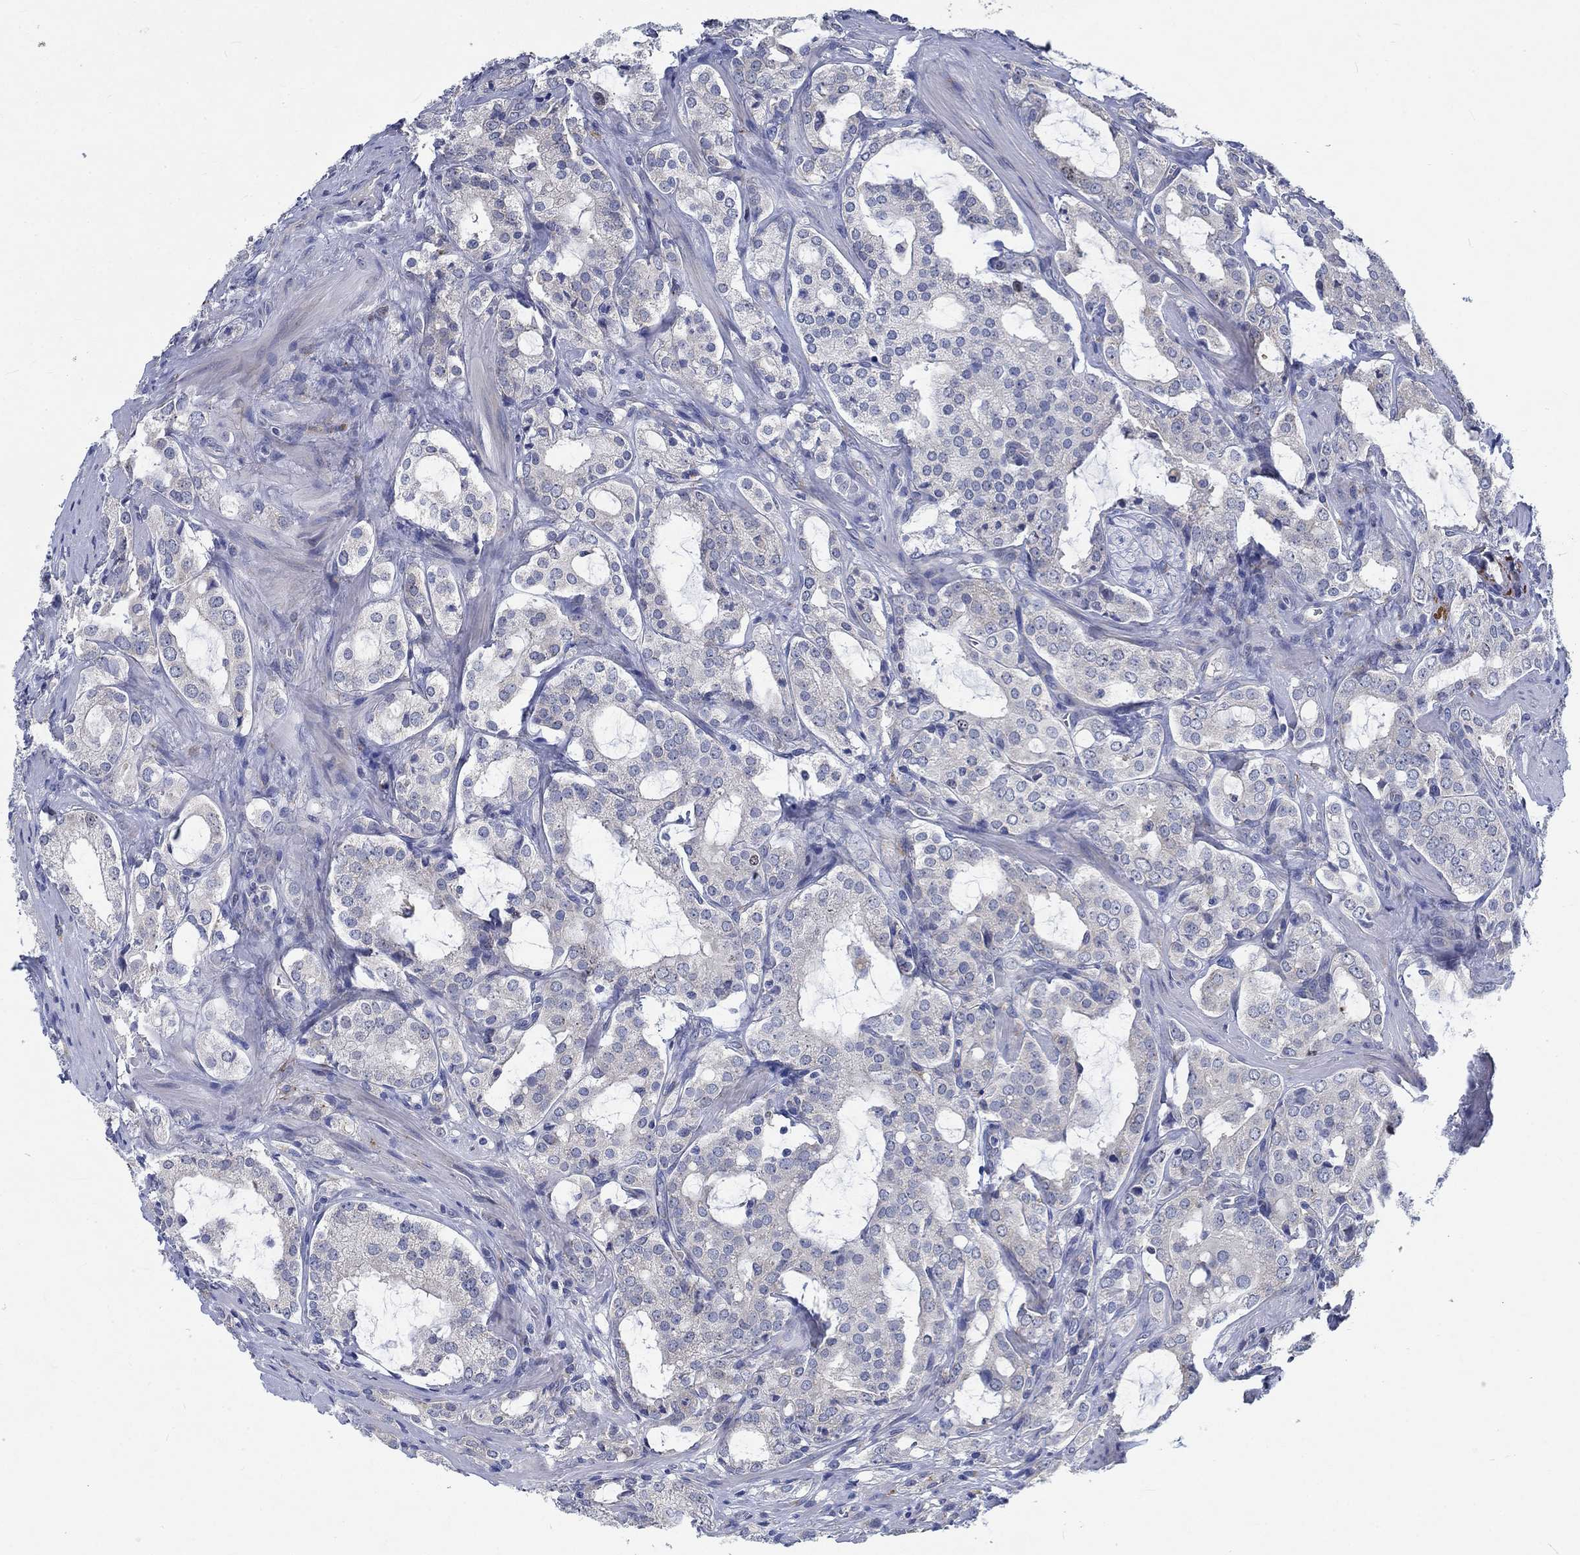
{"staining": {"intensity": "negative", "quantity": "none", "location": "none"}, "tissue": "prostate cancer", "cell_type": "Tumor cells", "image_type": "cancer", "snomed": [{"axis": "morphology", "description": "Adenocarcinoma, NOS"}, {"axis": "topography", "description": "Prostate"}], "caption": "The micrograph displays no staining of tumor cells in prostate cancer (adenocarcinoma). The staining was performed using DAB (3,3'-diaminobenzidine) to visualize the protein expression in brown, while the nuclei were stained in blue with hematoxylin (Magnification: 20x).", "gene": "MMP24", "patient": {"sex": "male", "age": 66}}